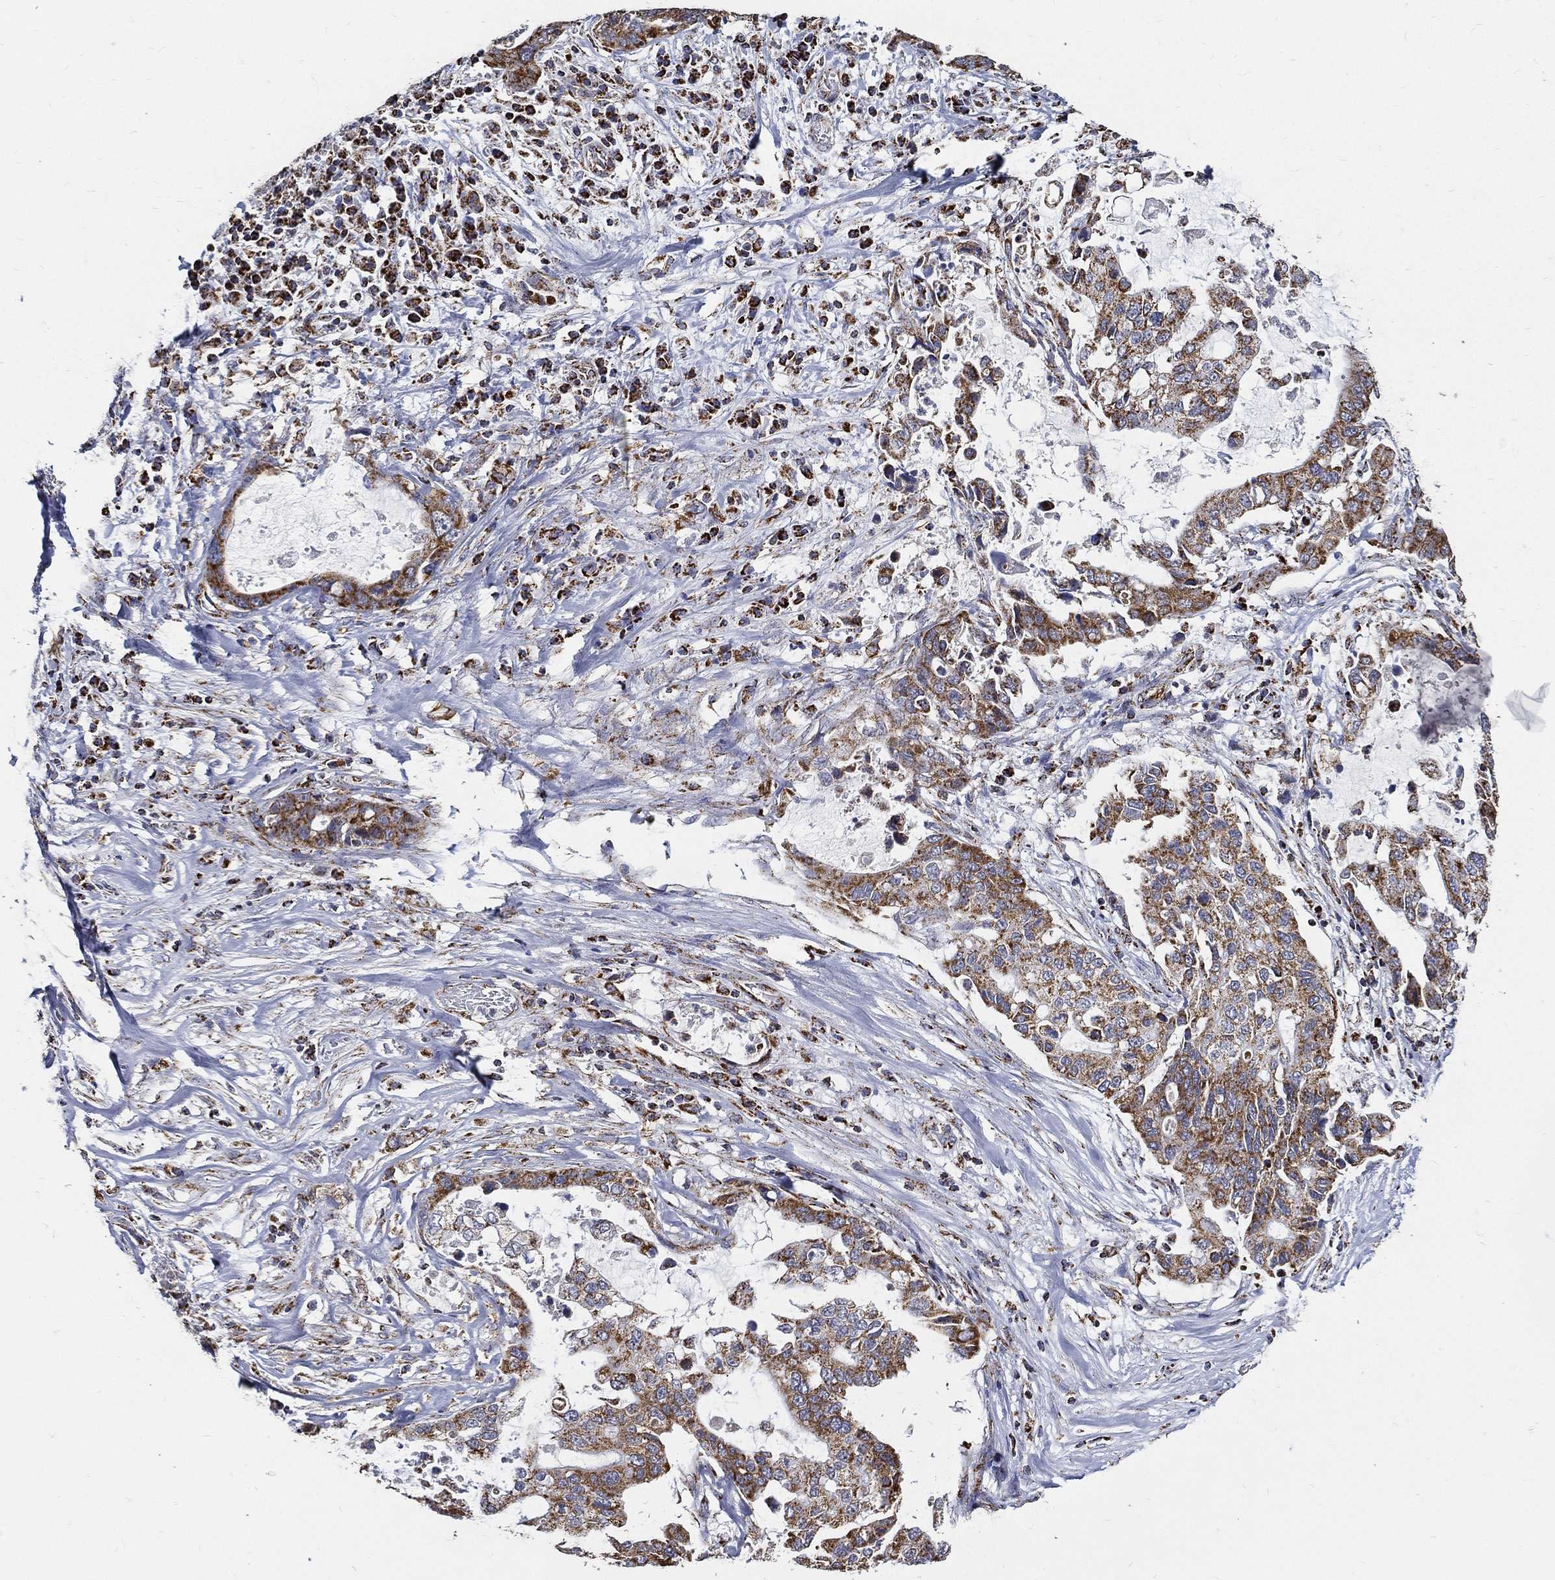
{"staining": {"intensity": "moderate", "quantity": ">75%", "location": "cytoplasmic/membranous"}, "tissue": "stomach cancer", "cell_type": "Tumor cells", "image_type": "cancer", "snomed": [{"axis": "morphology", "description": "Adenocarcinoma, NOS"}, {"axis": "topography", "description": "Stomach"}], "caption": "High-power microscopy captured an IHC micrograph of stomach cancer, revealing moderate cytoplasmic/membranous staining in approximately >75% of tumor cells.", "gene": "NDUFAB1", "patient": {"sex": "male", "age": 54}}